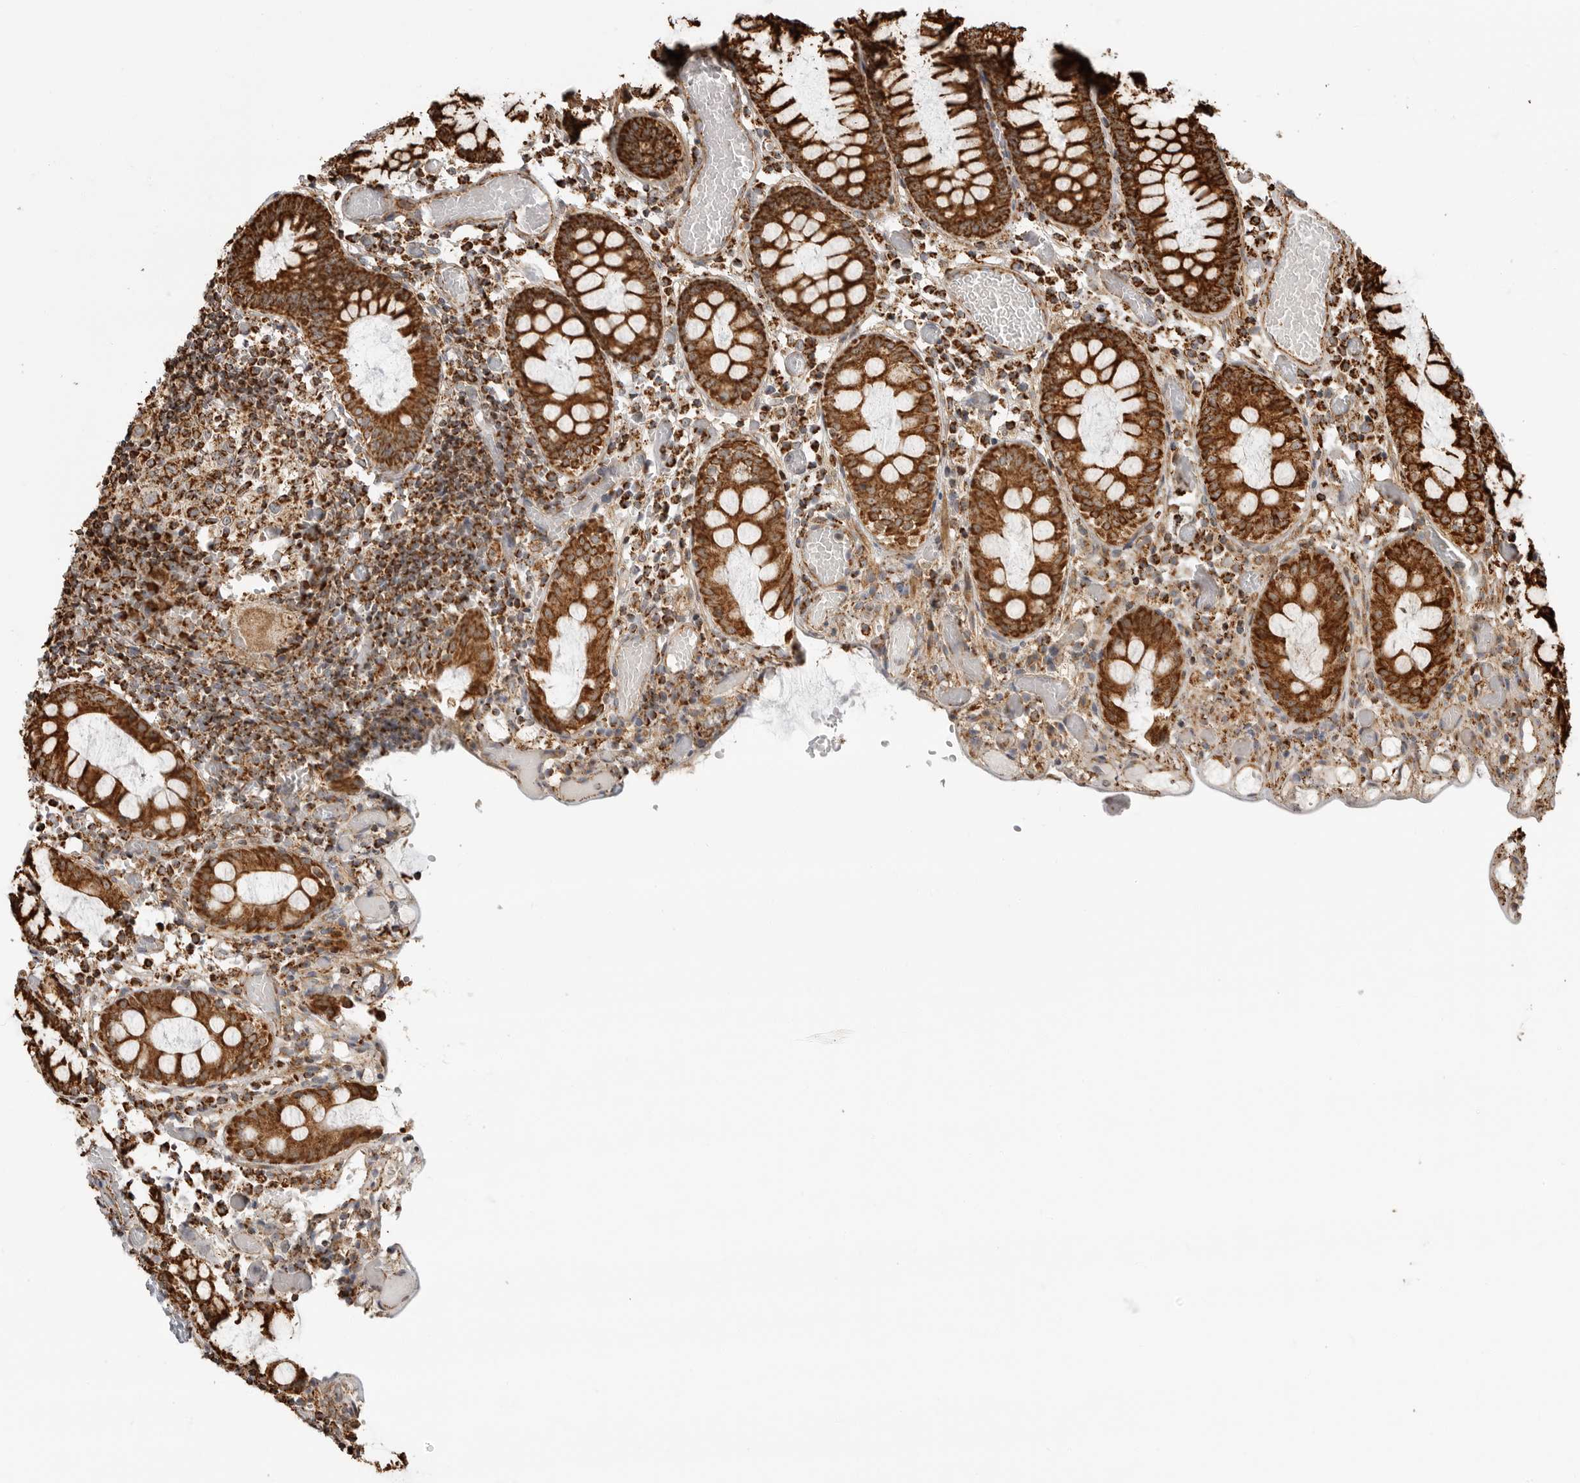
{"staining": {"intensity": "strong", "quantity": ">75%", "location": "cytoplasmic/membranous"}, "tissue": "colon", "cell_type": "Endothelial cells", "image_type": "normal", "snomed": [{"axis": "morphology", "description": "Normal tissue, NOS"}, {"axis": "topography", "description": "Colon"}], "caption": "A high-resolution image shows IHC staining of normal colon, which exhibits strong cytoplasmic/membranous expression in about >75% of endothelial cells.", "gene": "BMP2K", "patient": {"sex": "male", "age": 14}}